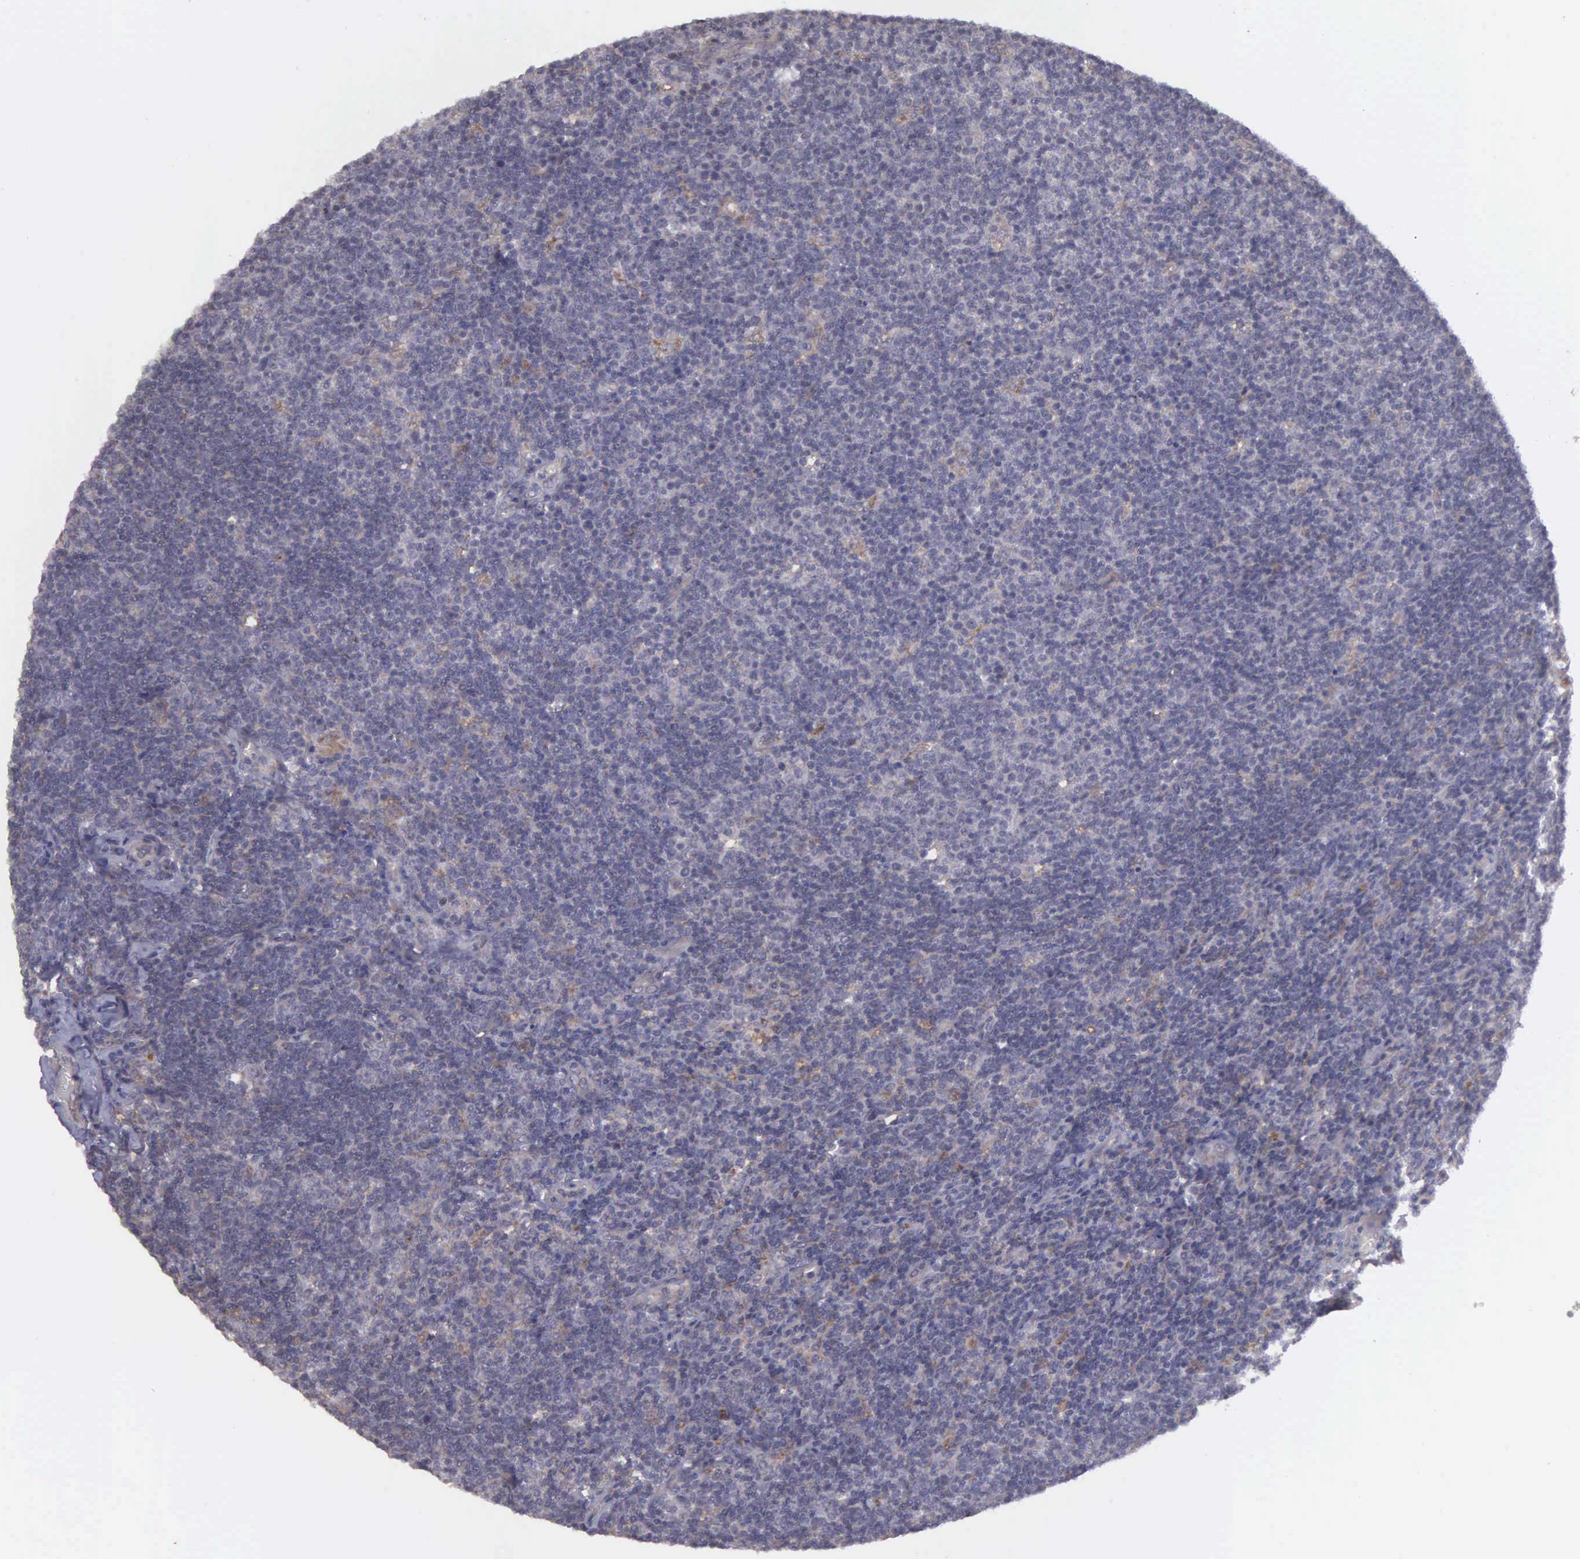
{"staining": {"intensity": "weak", "quantity": "<25%", "location": "cytoplasmic/membranous"}, "tissue": "lymphoma", "cell_type": "Tumor cells", "image_type": "cancer", "snomed": [{"axis": "morphology", "description": "Malignant lymphoma, non-Hodgkin's type, Low grade"}, {"axis": "topography", "description": "Lymph node"}], "caption": "Immunohistochemistry micrograph of neoplastic tissue: human lymphoma stained with DAB exhibits no significant protein positivity in tumor cells. Brightfield microscopy of IHC stained with DAB (brown) and hematoxylin (blue), captured at high magnification.", "gene": "RTL10", "patient": {"sex": "male", "age": 74}}